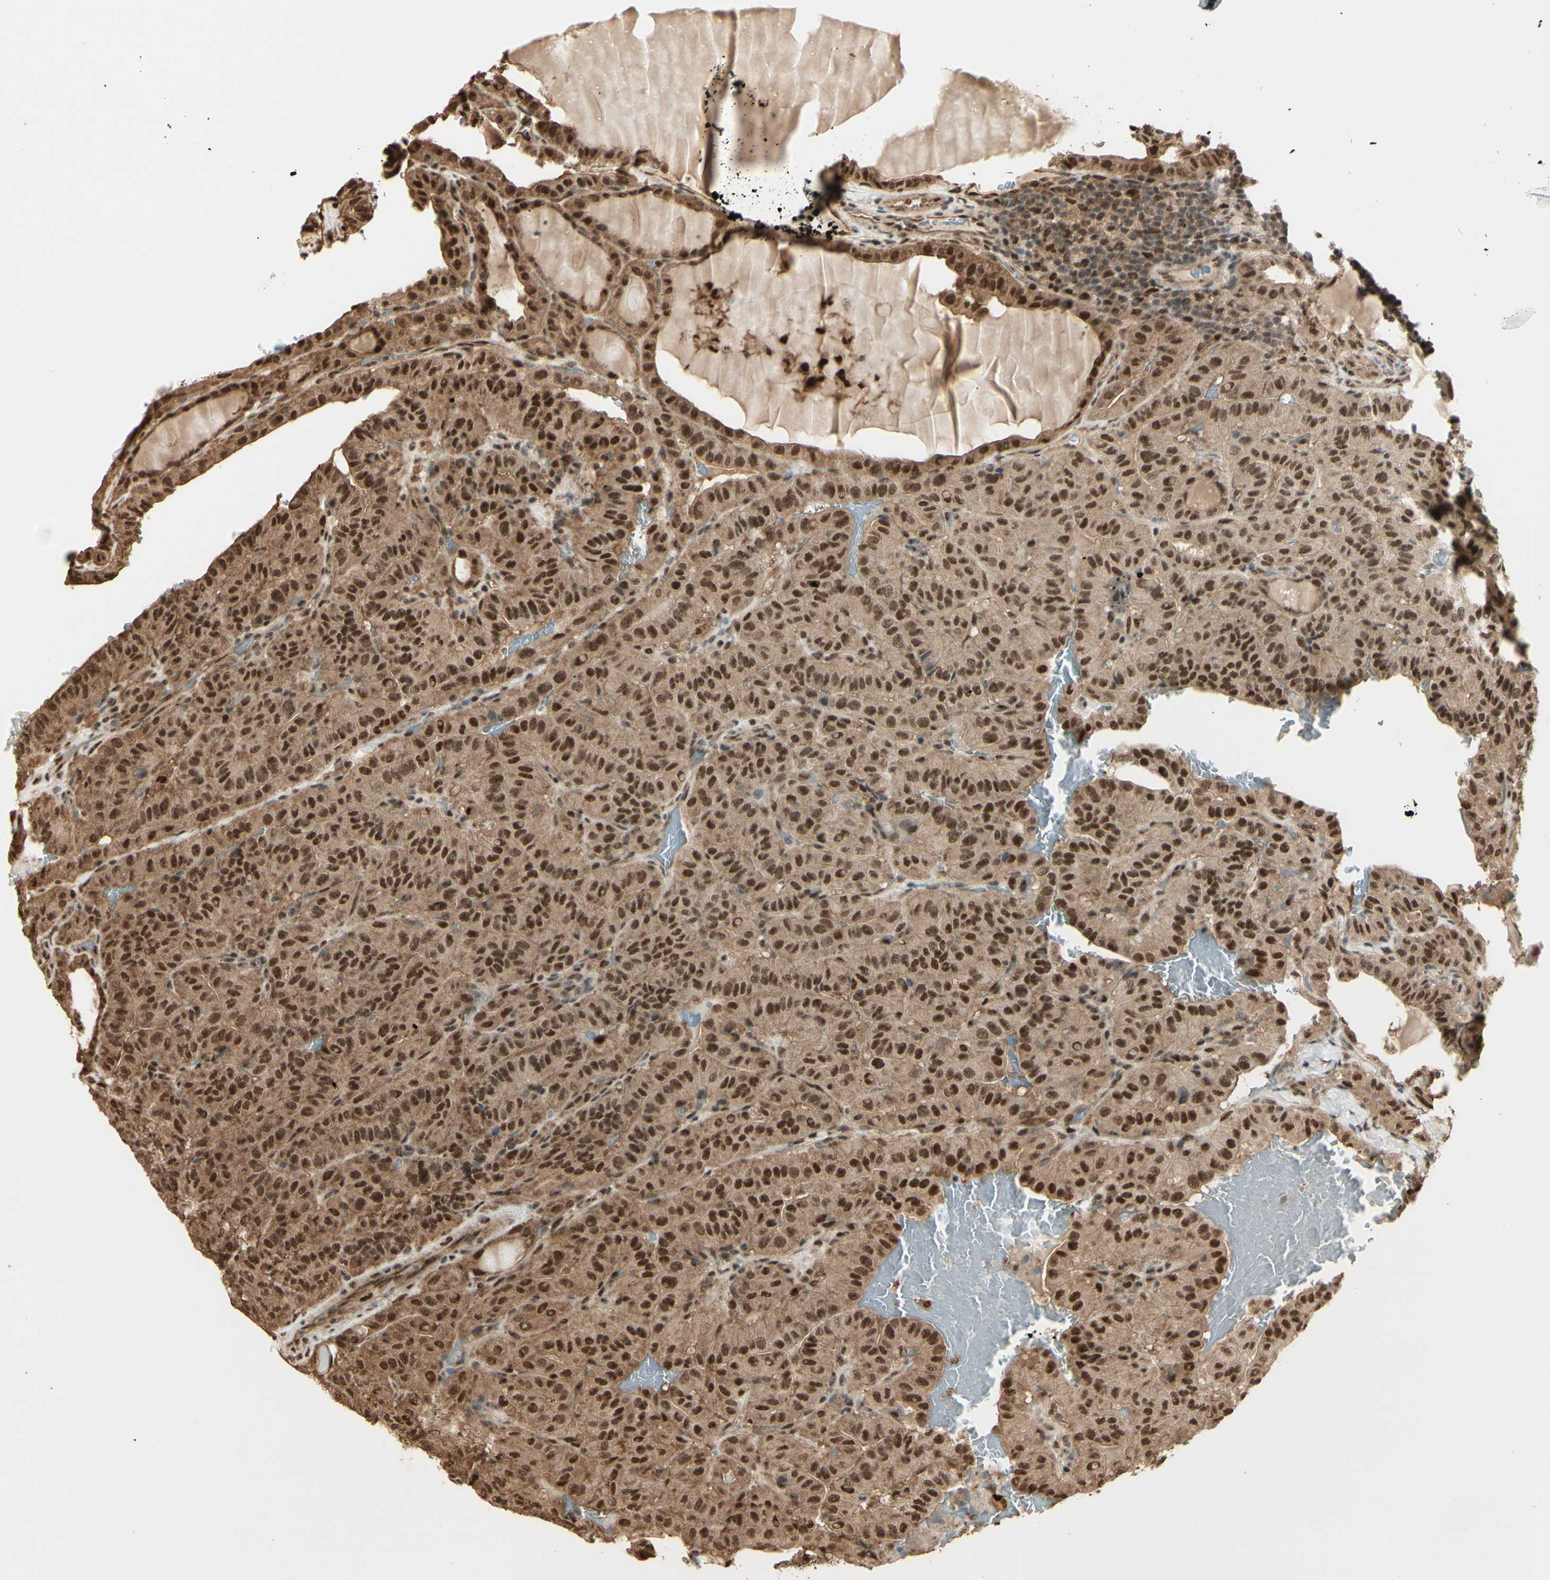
{"staining": {"intensity": "strong", "quantity": ">75%", "location": "cytoplasmic/membranous,nuclear"}, "tissue": "thyroid cancer", "cell_type": "Tumor cells", "image_type": "cancer", "snomed": [{"axis": "morphology", "description": "Papillary adenocarcinoma, NOS"}, {"axis": "topography", "description": "Thyroid gland"}], "caption": "Immunohistochemical staining of human thyroid cancer (papillary adenocarcinoma) demonstrates strong cytoplasmic/membranous and nuclear protein expression in about >75% of tumor cells.", "gene": "HSF1", "patient": {"sex": "male", "age": 77}}